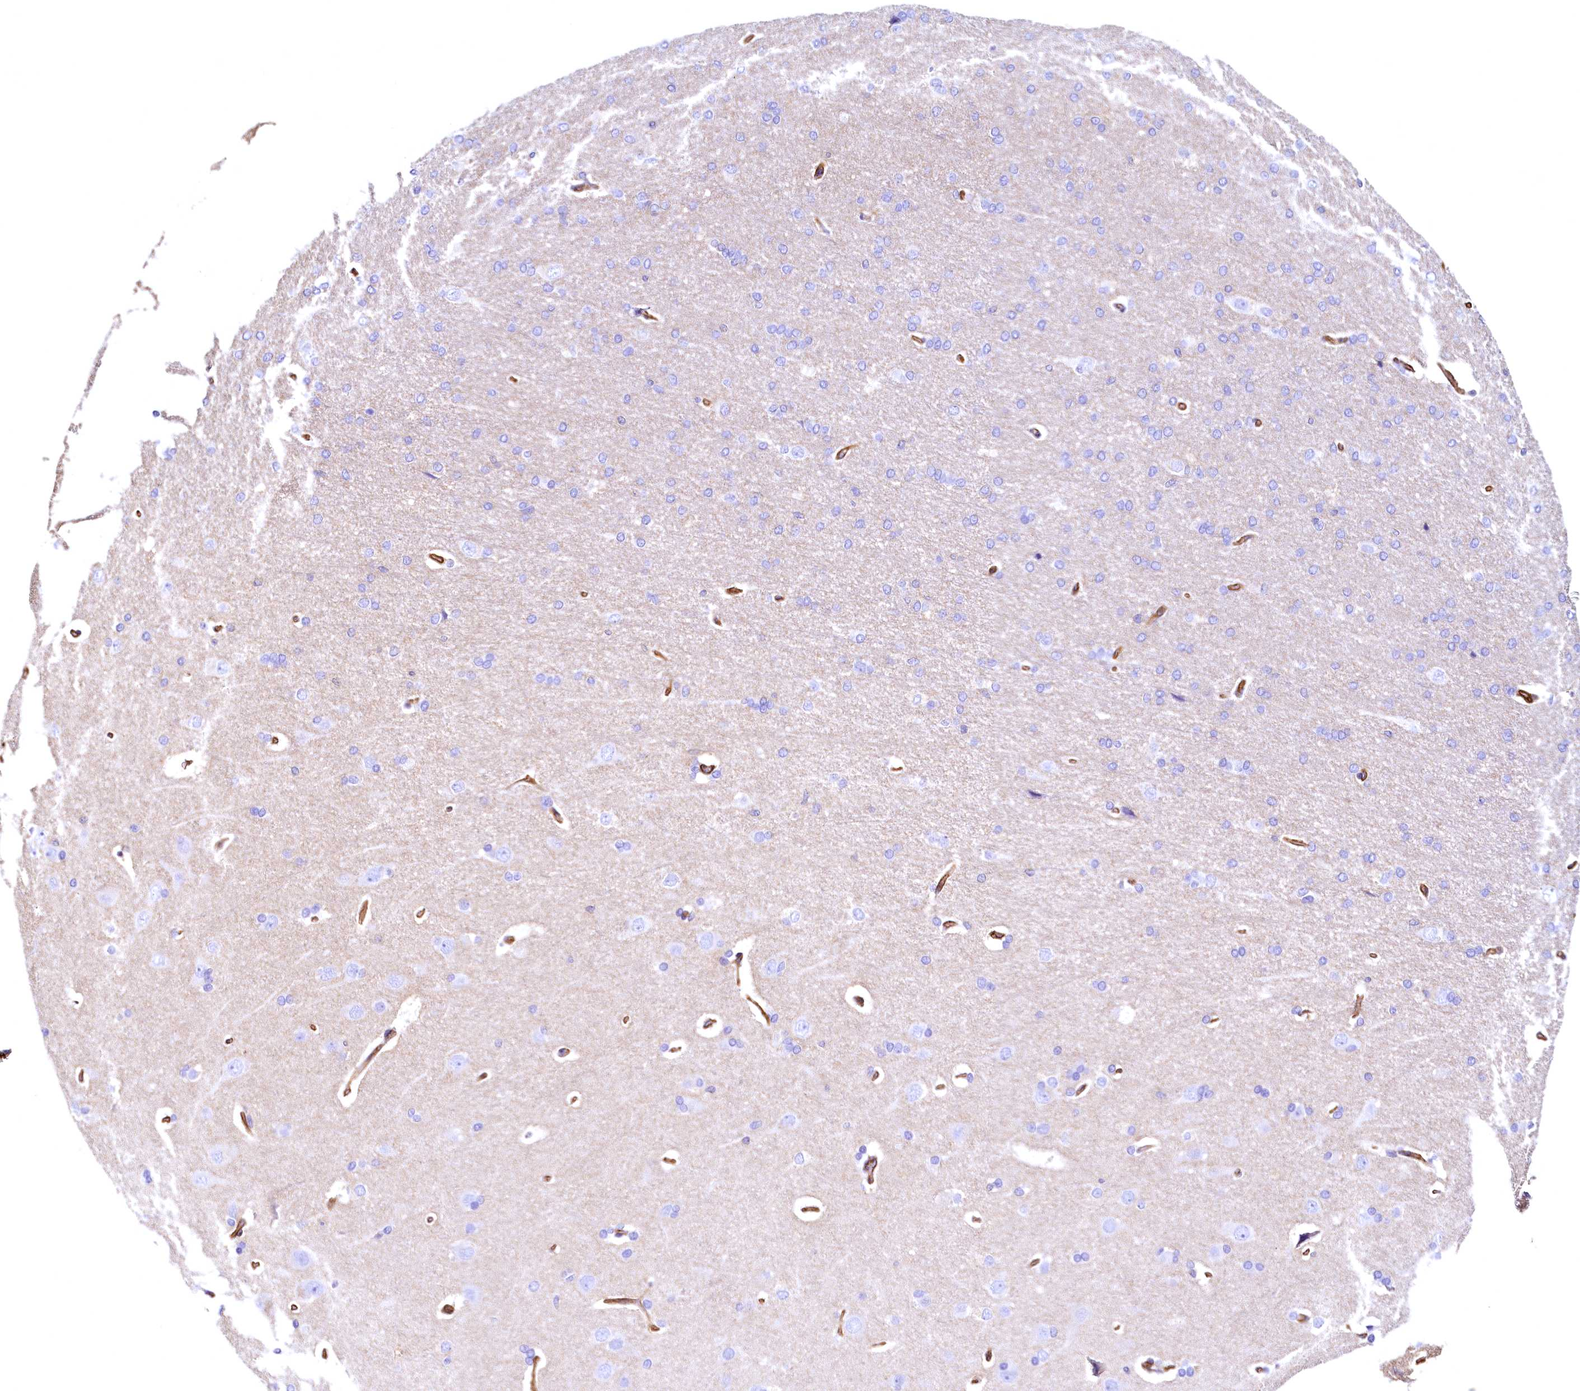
{"staining": {"intensity": "moderate", "quantity": ">75%", "location": "cytoplasmic/membranous"}, "tissue": "cerebral cortex", "cell_type": "Endothelial cells", "image_type": "normal", "snomed": [{"axis": "morphology", "description": "Normal tissue, NOS"}, {"axis": "topography", "description": "Cerebral cortex"}], "caption": "IHC (DAB) staining of unremarkable human cerebral cortex displays moderate cytoplasmic/membranous protein positivity in approximately >75% of endothelial cells.", "gene": "THBS1", "patient": {"sex": "male", "age": 62}}